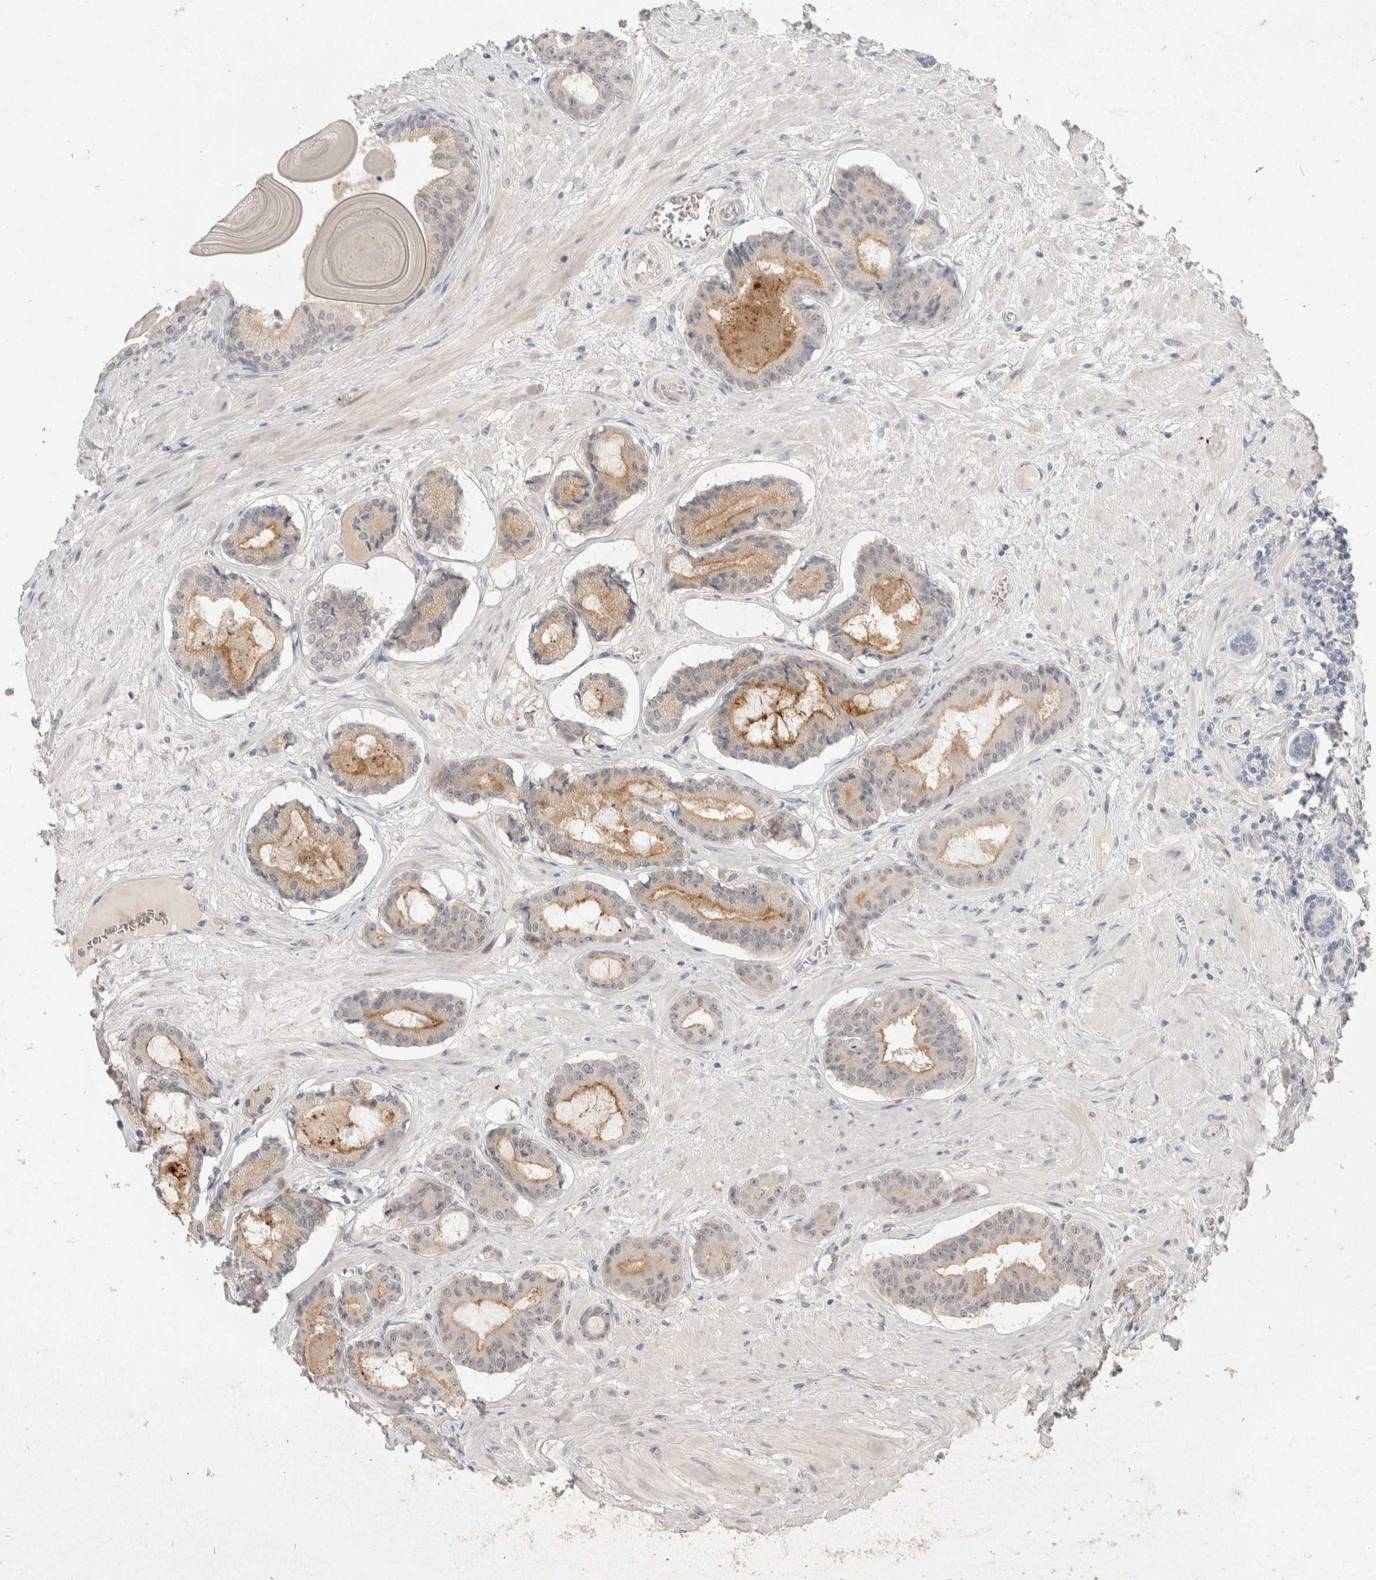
{"staining": {"intensity": "moderate", "quantity": "<25%", "location": "cytoplasmic/membranous"}, "tissue": "prostate cancer", "cell_type": "Tumor cells", "image_type": "cancer", "snomed": [{"axis": "morphology", "description": "Adenocarcinoma, Low grade"}, {"axis": "topography", "description": "Prostate"}], "caption": "IHC (DAB (3,3'-diaminobenzidine)) staining of prostate low-grade adenocarcinoma exhibits moderate cytoplasmic/membranous protein staining in approximately <25% of tumor cells. IHC stains the protein in brown and the nuclei are stained blue.", "gene": "TOM1L2", "patient": {"sex": "male", "age": 60}}